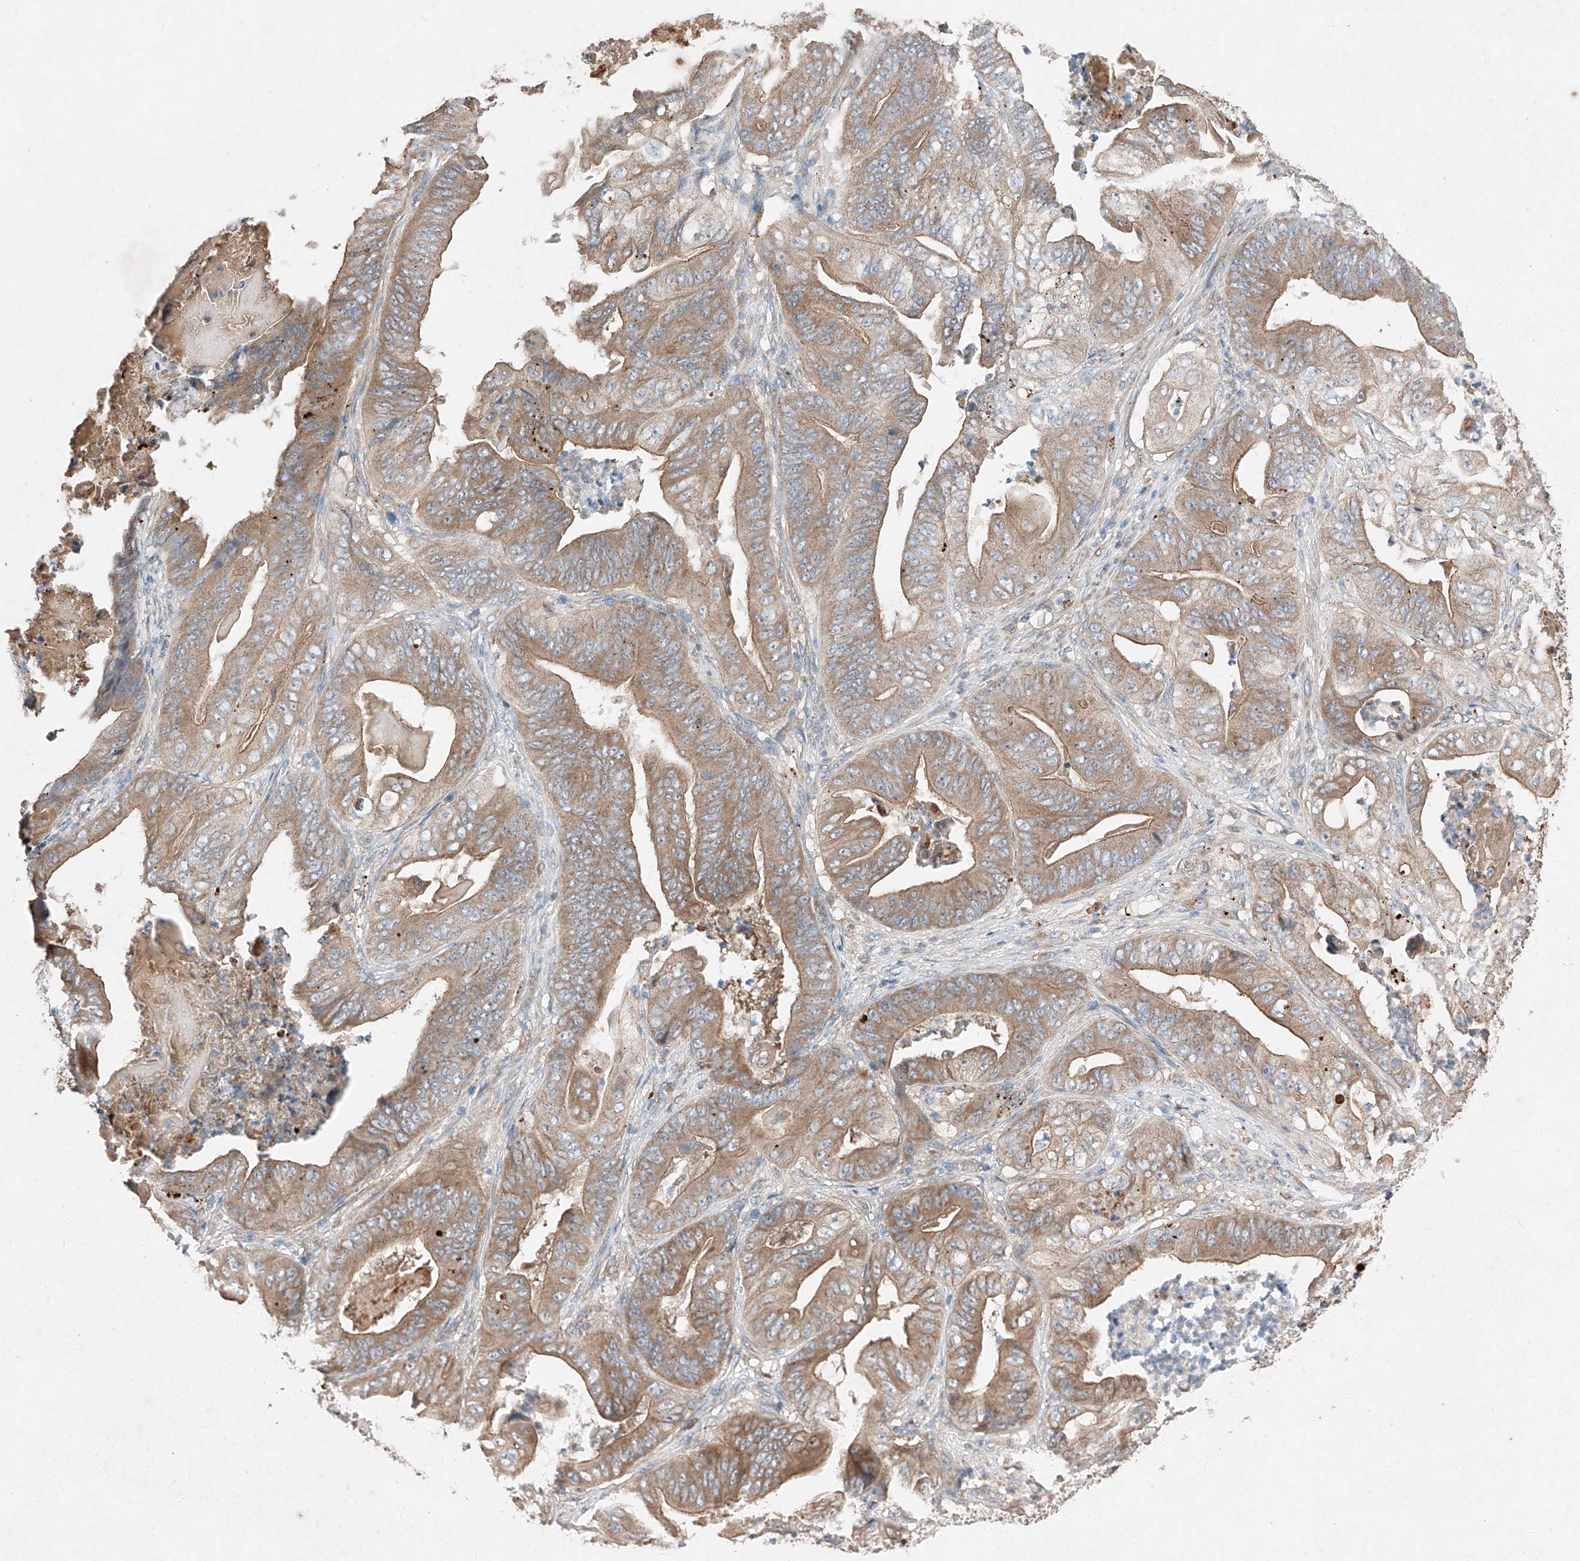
{"staining": {"intensity": "moderate", "quantity": ">75%", "location": "cytoplasmic/membranous"}, "tissue": "stomach cancer", "cell_type": "Tumor cells", "image_type": "cancer", "snomed": [{"axis": "morphology", "description": "Adenocarcinoma, NOS"}, {"axis": "topography", "description": "Stomach"}], "caption": "Tumor cells demonstrate medium levels of moderate cytoplasmic/membranous expression in approximately >75% of cells in human stomach adenocarcinoma.", "gene": "RUSC1", "patient": {"sex": "female", "age": 73}}